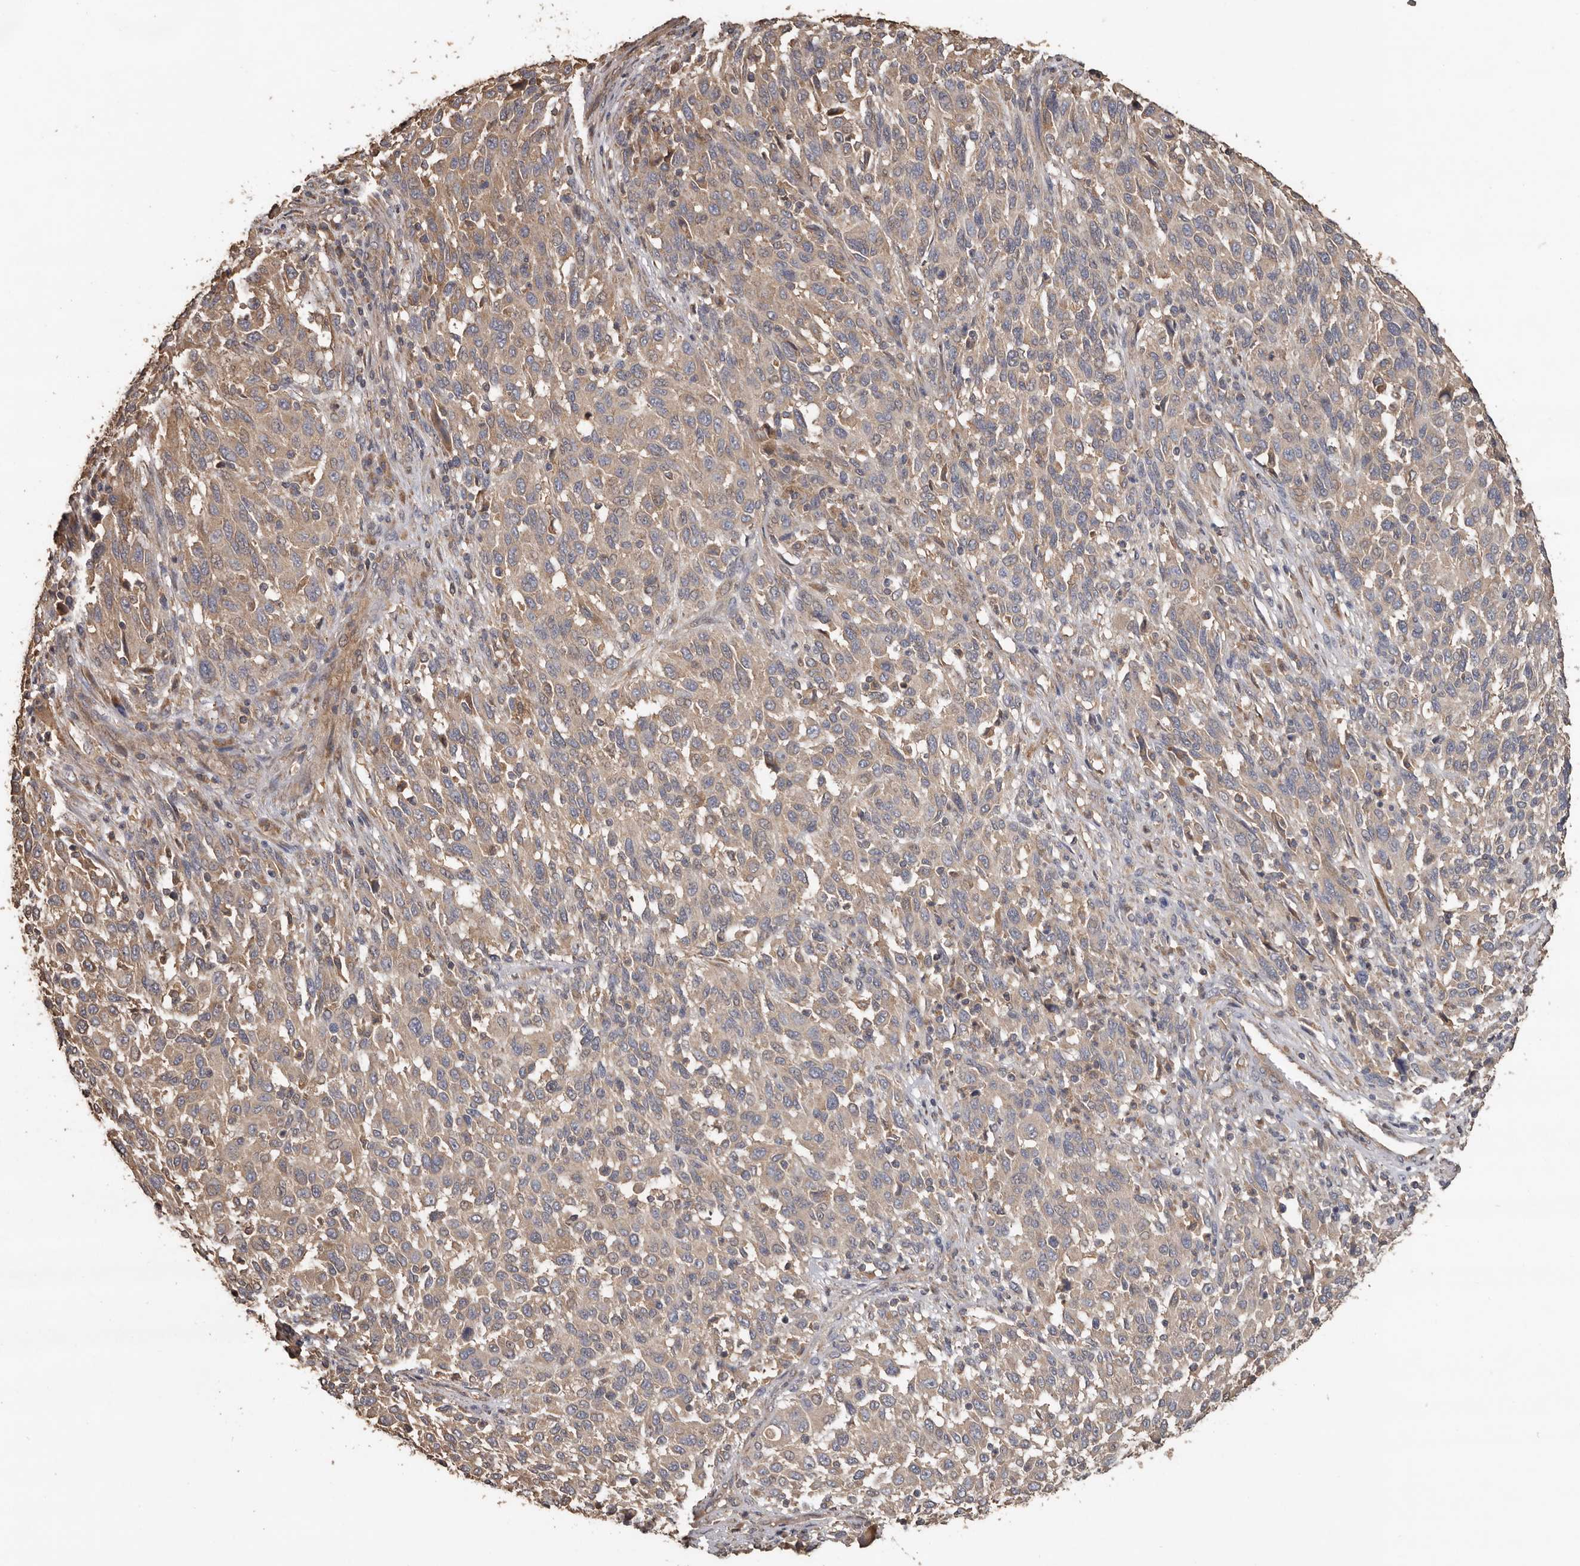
{"staining": {"intensity": "weak", "quantity": ">75%", "location": "cytoplasmic/membranous"}, "tissue": "melanoma", "cell_type": "Tumor cells", "image_type": "cancer", "snomed": [{"axis": "morphology", "description": "Malignant melanoma, Metastatic site"}, {"axis": "topography", "description": "Lymph node"}], "caption": "Immunohistochemistry micrograph of human malignant melanoma (metastatic site) stained for a protein (brown), which reveals low levels of weak cytoplasmic/membranous expression in about >75% of tumor cells.", "gene": "FLCN", "patient": {"sex": "male", "age": 61}}